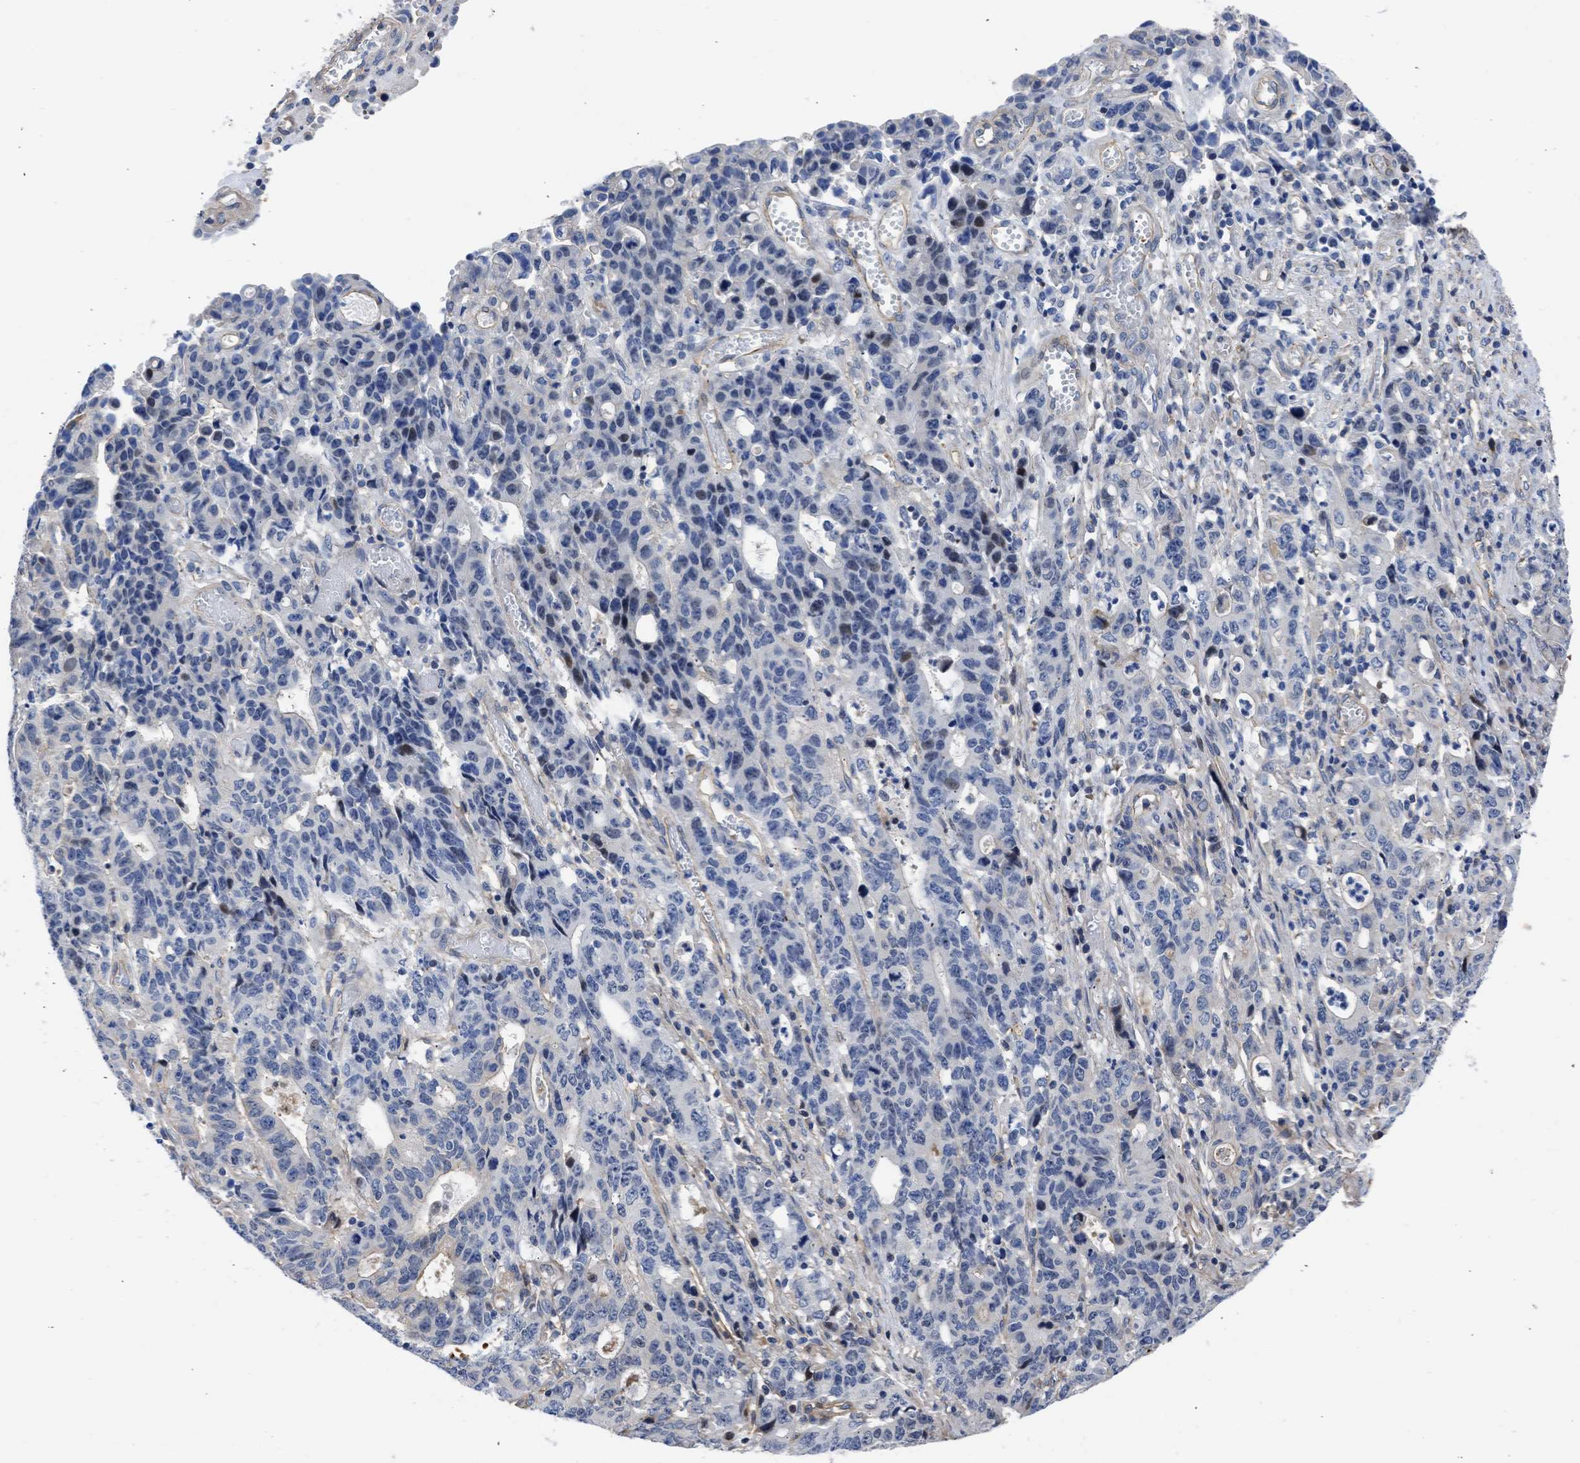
{"staining": {"intensity": "weak", "quantity": "<25%", "location": "nuclear"}, "tissue": "stomach cancer", "cell_type": "Tumor cells", "image_type": "cancer", "snomed": [{"axis": "morphology", "description": "Adenocarcinoma, NOS"}, {"axis": "topography", "description": "Stomach, upper"}], "caption": "Immunohistochemistry (IHC) photomicrograph of human stomach cancer (adenocarcinoma) stained for a protein (brown), which displays no expression in tumor cells. Brightfield microscopy of IHC stained with DAB (3,3'-diaminobenzidine) (brown) and hematoxylin (blue), captured at high magnification.", "gene": "MAS1L", "patient": {"sex": "male", "age": 69}}